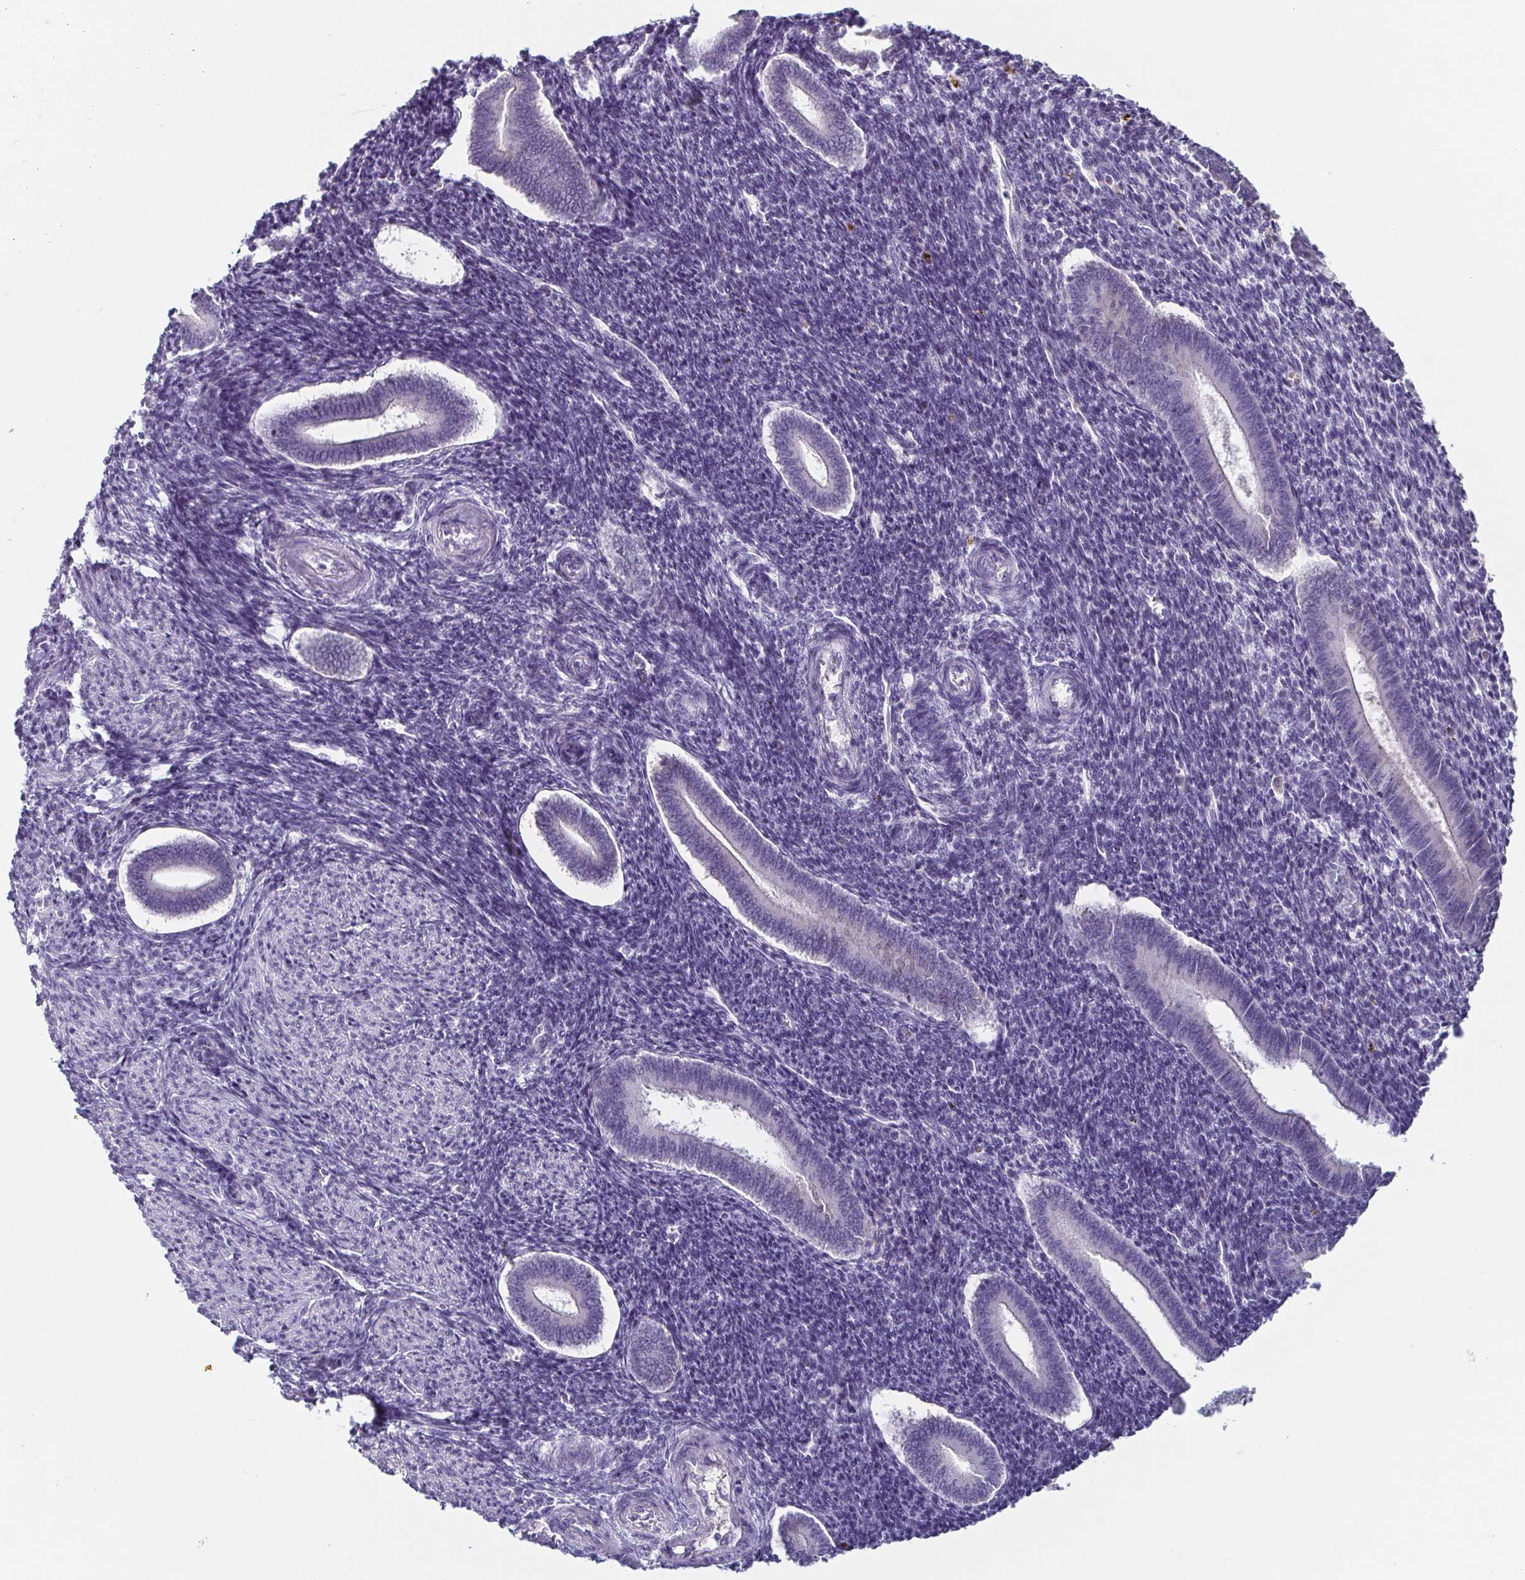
{"staining": {"intensity": "negative", "quantity": "none", "location": "none"}, "tissue": "endometrium", "cell_type": "Cells in endometrial stroma", "image_type": "normal", "snomed": [{"axis": "morphology", "description": "Normal tissue, NOS"}, {"axis": "topography", "description": "Endometrium"}], "caption": "Immunohistochemistry histopathology image of normal endometrium stained for a protein (brown), which reveals no expression in cells in endometrial stroma.", "gene": "ITLN1", "patient": {"sex": "female", "age": 25}}